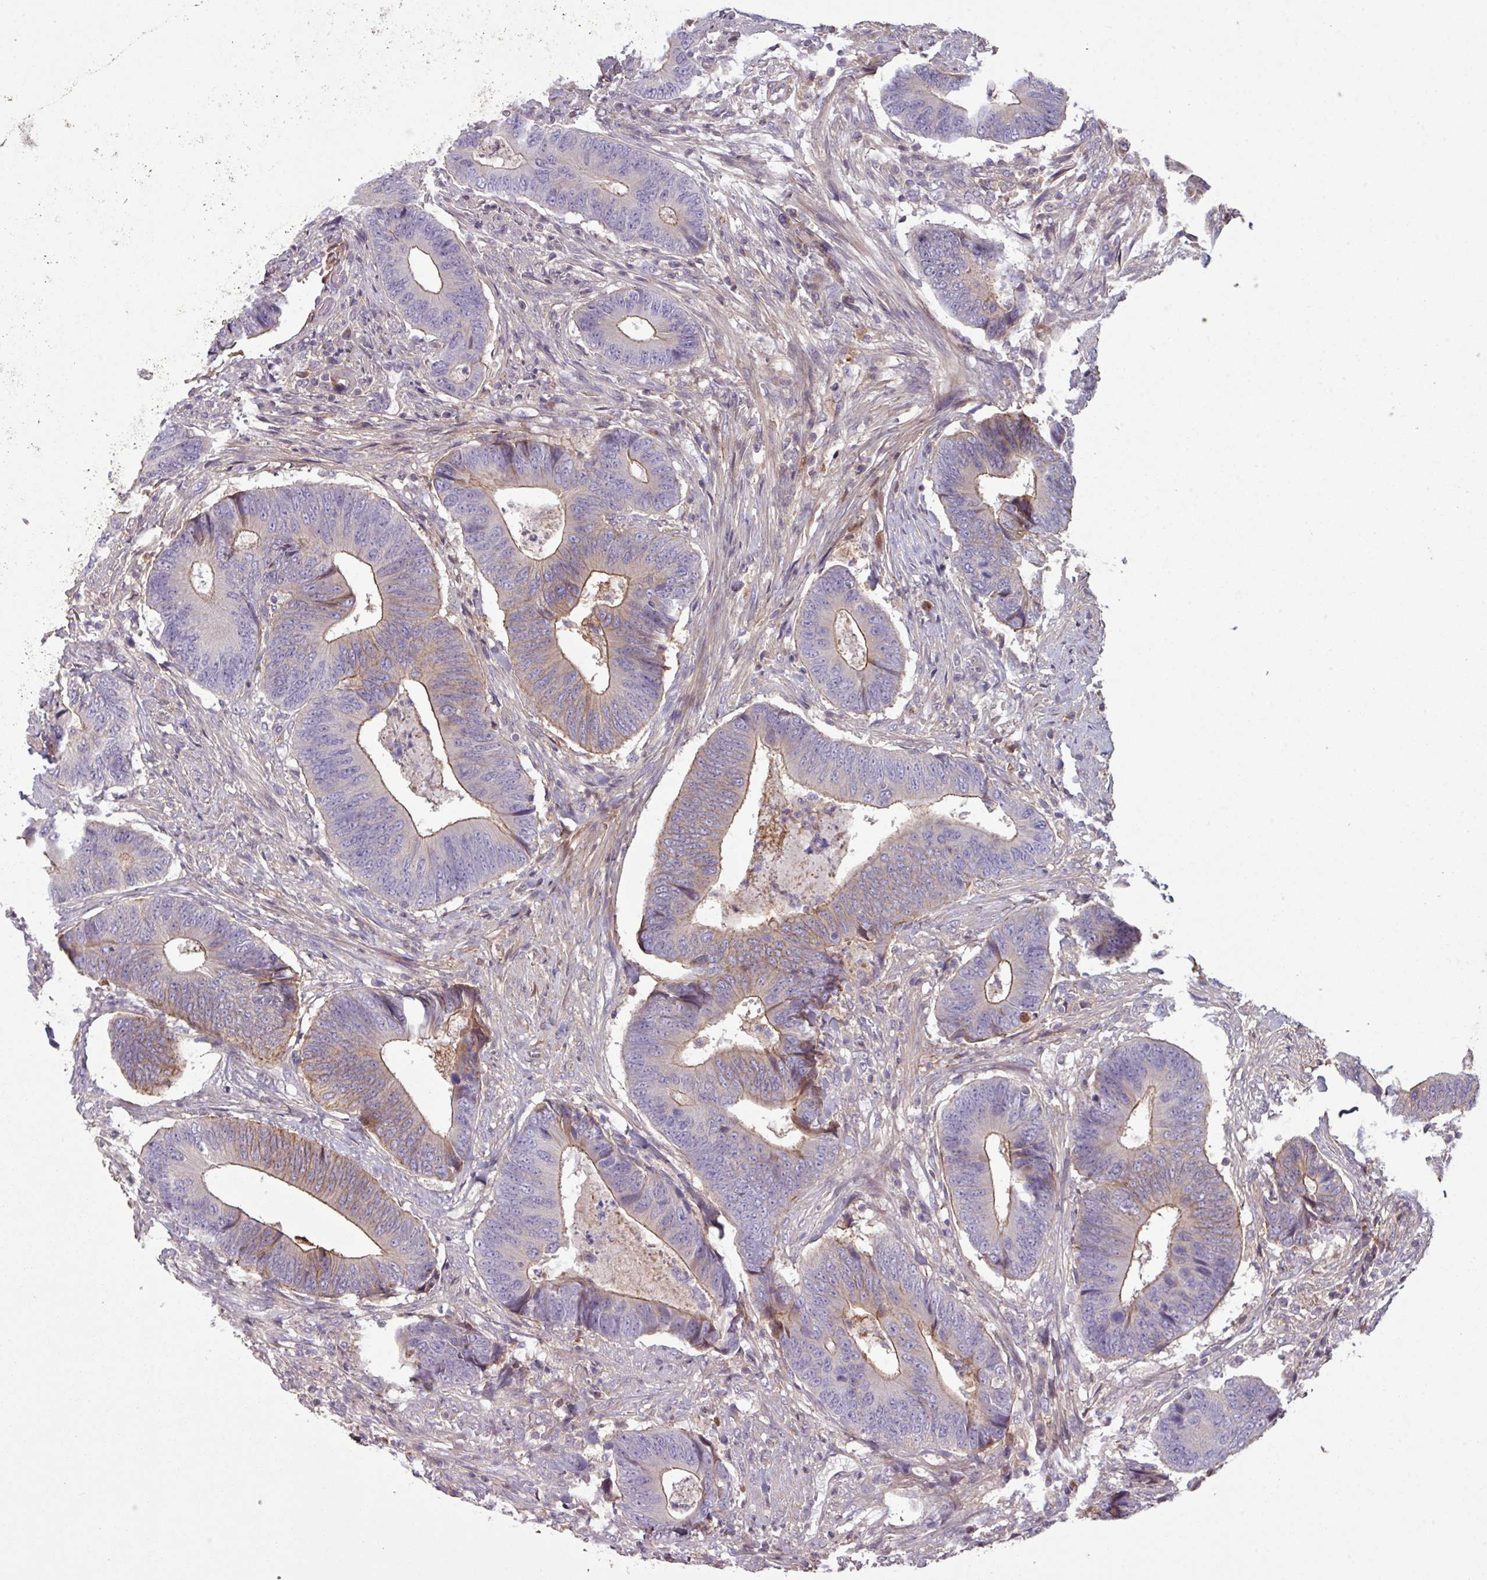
{"staining": {"intensity": "moderate", "quantity": "<25%", "location": "cytoplasmic/membranous"}, "tissue": "colorectal cancer", "cell_type": "Tumor cells", "image_type": "cancer", "snomed": [{"axis": "morphology", "description": "Adenocarcinoma, NOS"}, {"axis": "topography", "description": "Colon"}], "caption": "Protein staining exhibits moderate cytoplasmic/membranous positivity in approximately <25% of tumor cells in colorectal cancer.", "gene": "C4B", "patient": {"sex": "male", "age": 87}}